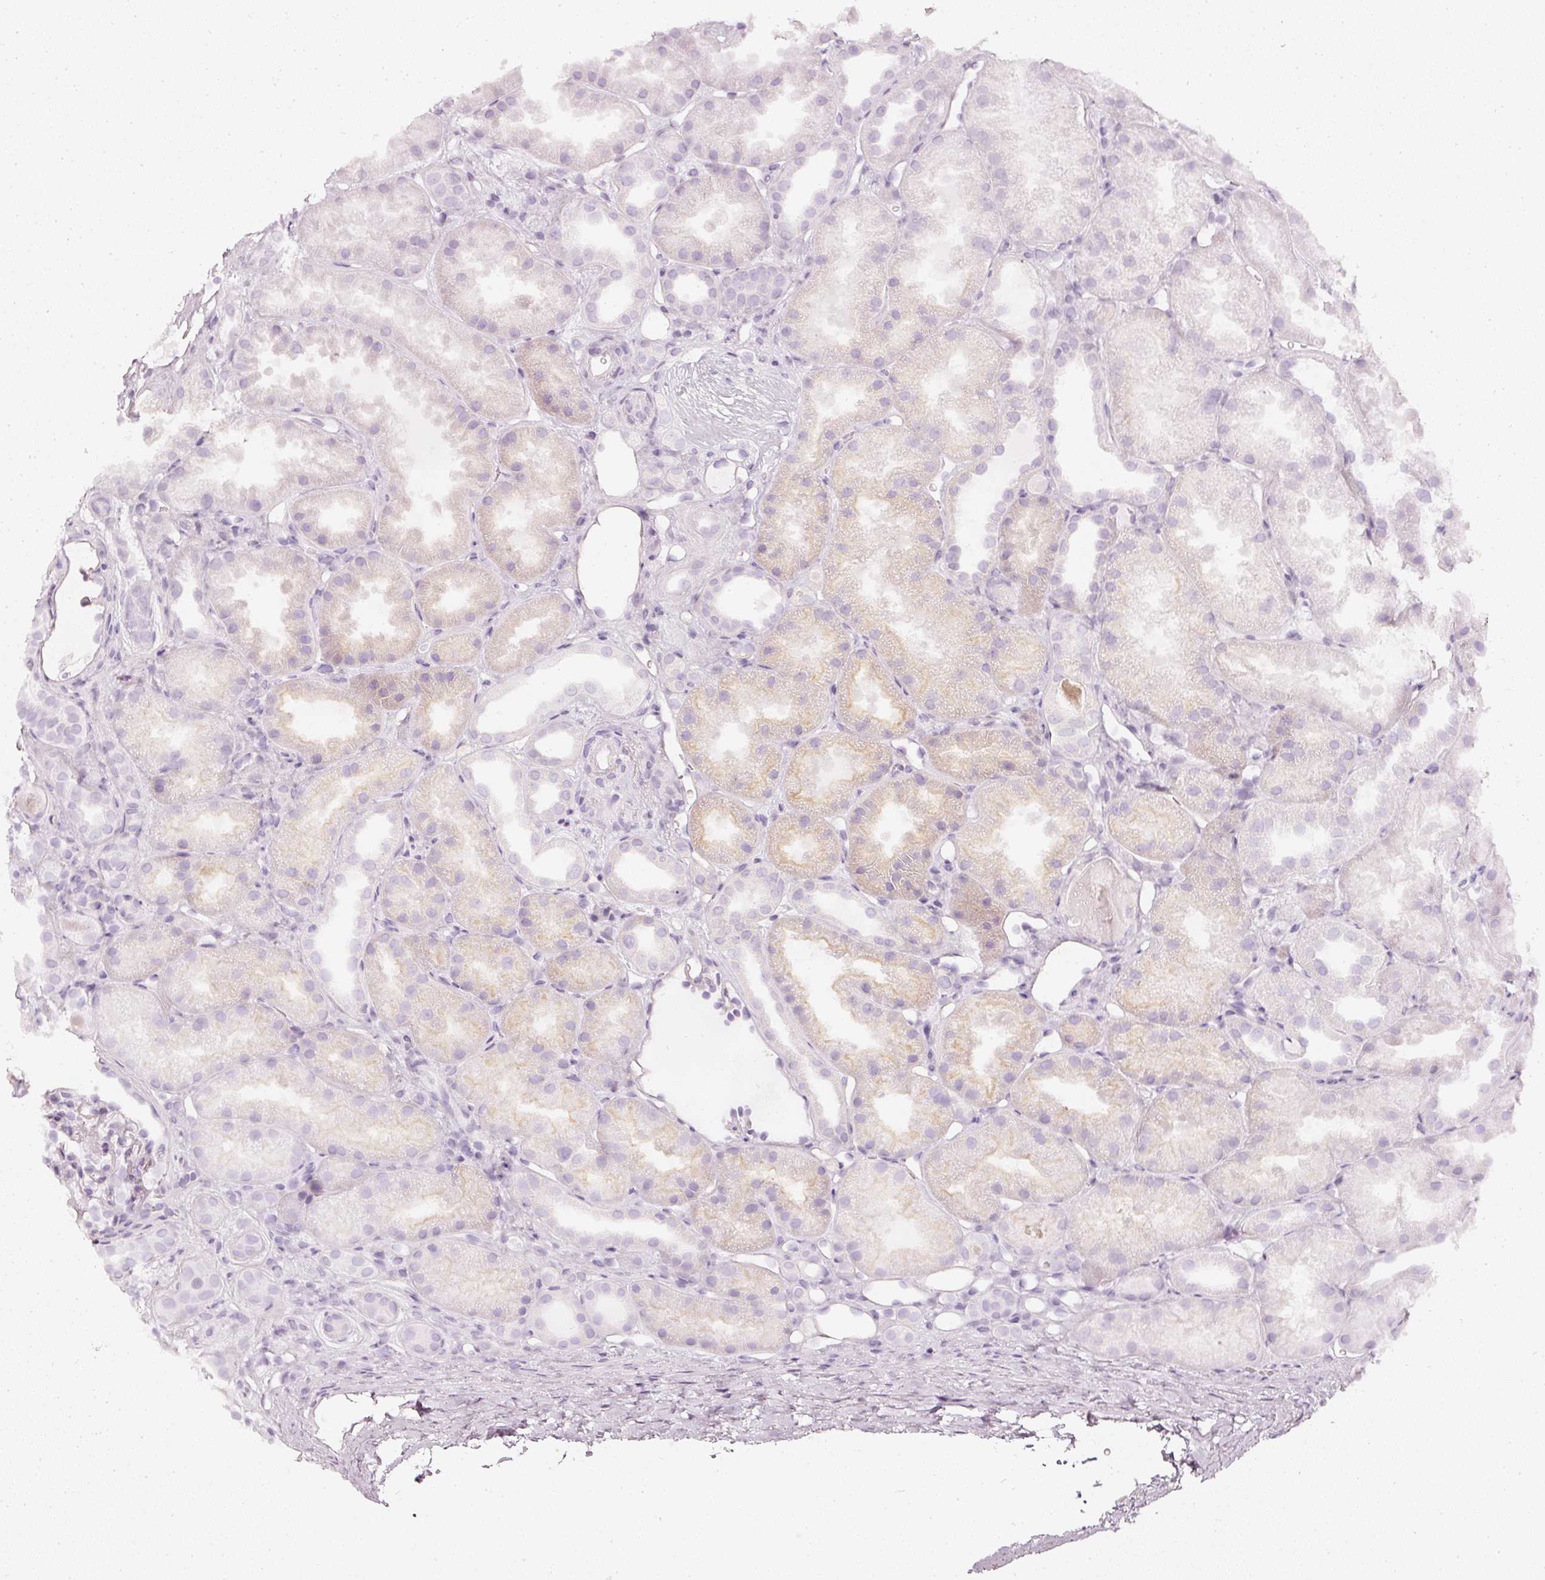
{"staining": {"intensity": "negative", "quantity": "none", "location": "none"}, "tissue": "kidney", "cell_type": "Cells in glomeruli", "image_type": "normal", "snomed": [{"axis": "morphology", "description": "Normal tissue, NOS"}, {"axis": "topography", "description": "Kidney"}], "caption": "Immunohistochemistry histopathology image of unremarkable kidney: kidney stained with DAB (3,3'-diaminobenzidine) reveals no significant protein positivity in cells in glomeruli. (DAB (3,3'-diaminobenzidine) immunohistochemistry (IHC), high magnification).", "gene": "CNP", "patient": {"sex": "male", "age": 61}}